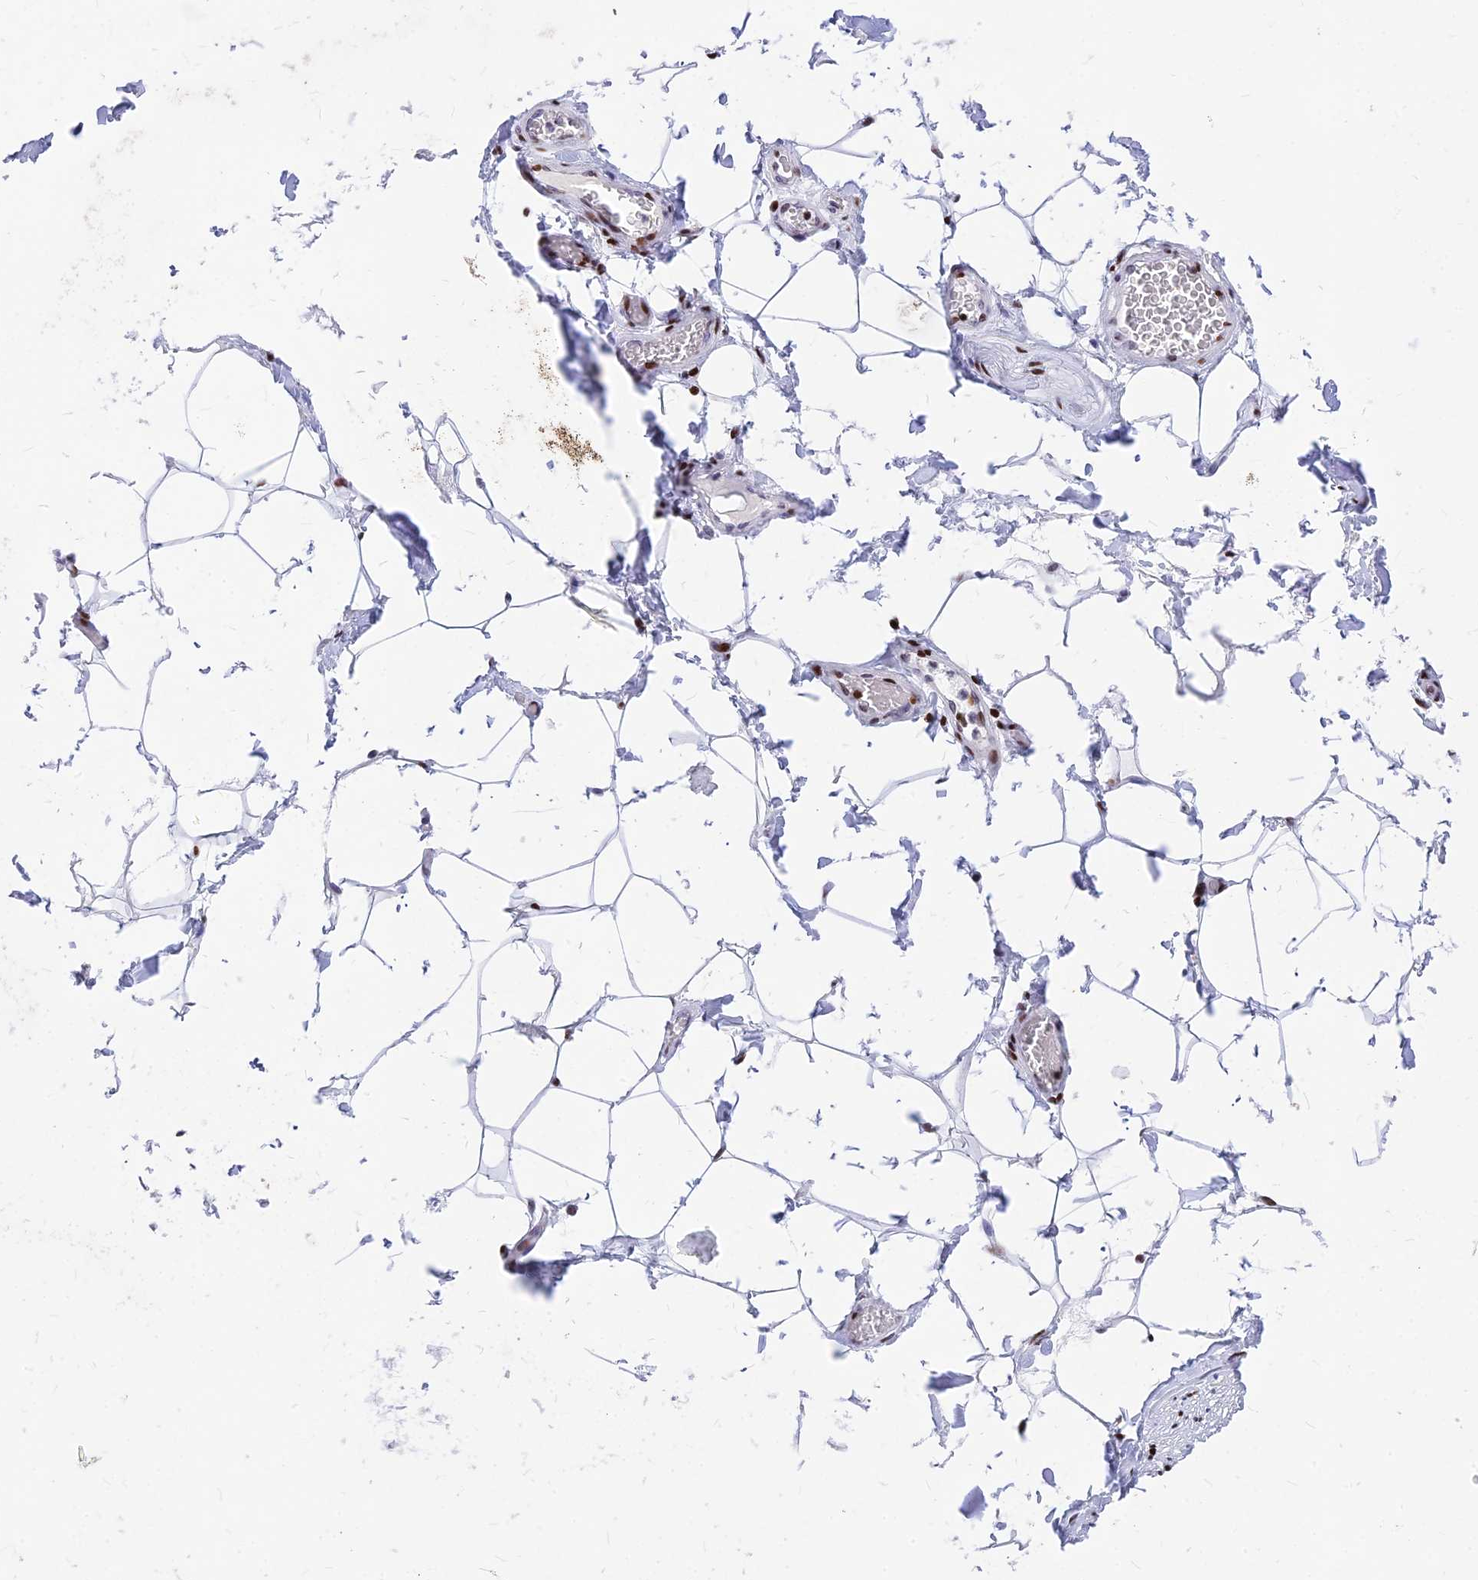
{"staining": {"intensity": "moderate", "quantity": "25%-75%", "location": "nuclear"}, "tissue": "adipose tissue", "cell_type": "Adipocytes", "image_type": "normal", "snomed": [{"axis": "morphology", "description": "Normal tissue, NOS"}, {"axis": "topography", "description": "Soft tissue"}, {"axis": "topography", "description": "Adipose tissue"}, {"axis": "topography", "description": "Vascular tissue"}, {"axis": "topography", "description": "Peripheral nerve tissue"}], "caption": "Immunohistochemistry (DAB) staining of benign human adipose tissue reveals moderate nuclear protein expression in approximately 25%-75% of adipocytes.", "gene": "PRPS1", "patient": {"sex": "male", "age": 46}}